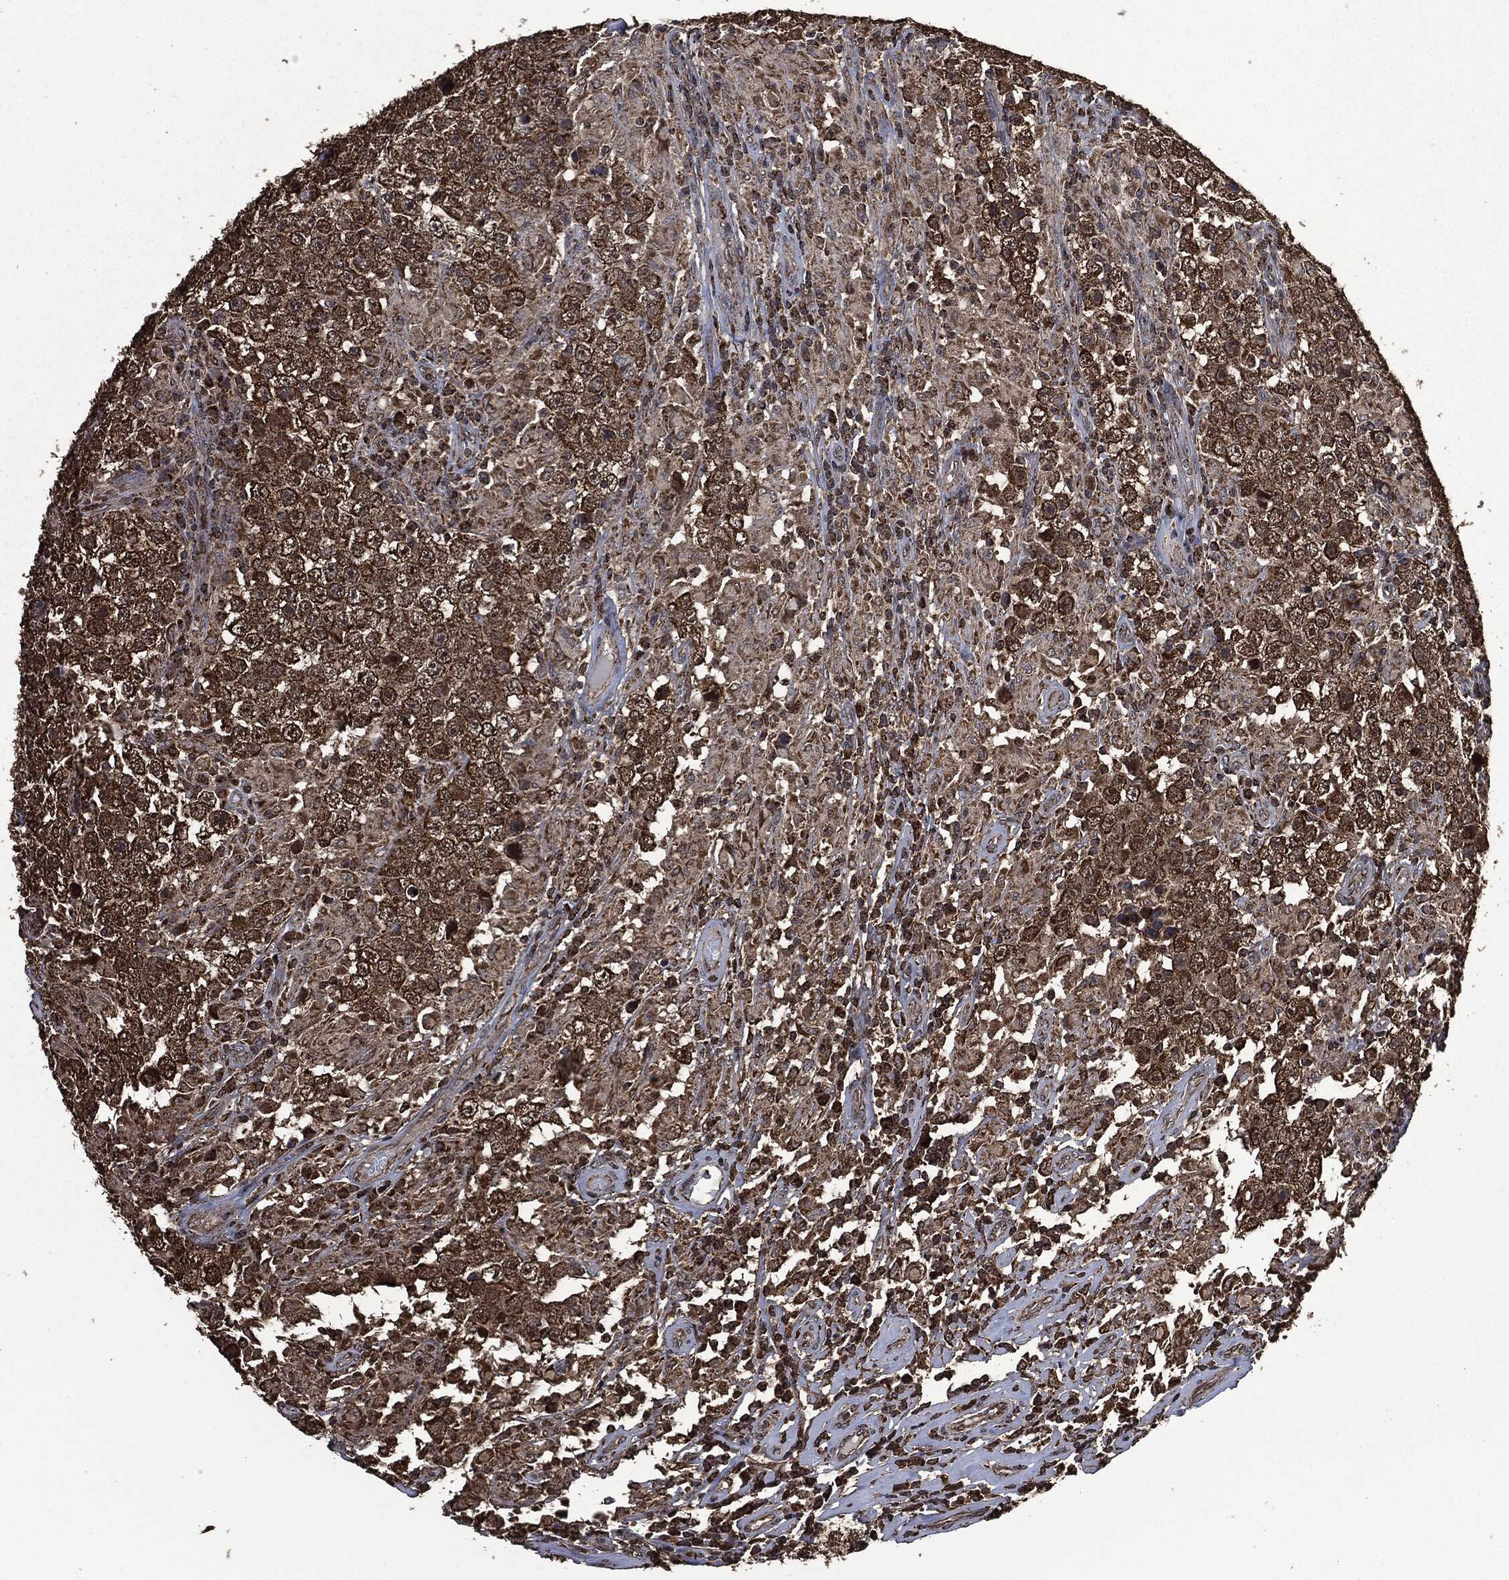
{"staining": {"intensity": "strong", "quantity": ">75%", "location": "cytoplasmic/membranous"}, "tissue": "testis cancer", "cell_type": "Tumor cells", "image_type": "cancer", "snomed": [{"axis": "morphology", "description": "Seminoma, NOS"}, {"axis": "morphology", "description": "Carcinoma, Embryonal, NOS"}, {"axis": "topography", "description": "Testis"}], "caption": "The histopathology image shows a brown stain indicating the presence of a protein in the cytoplasmic/membranous of tumor cells in testis cancer (embryonal carcinoma).", "gene": "LIG3", "patient": {"sex": "male", "age": 41}}